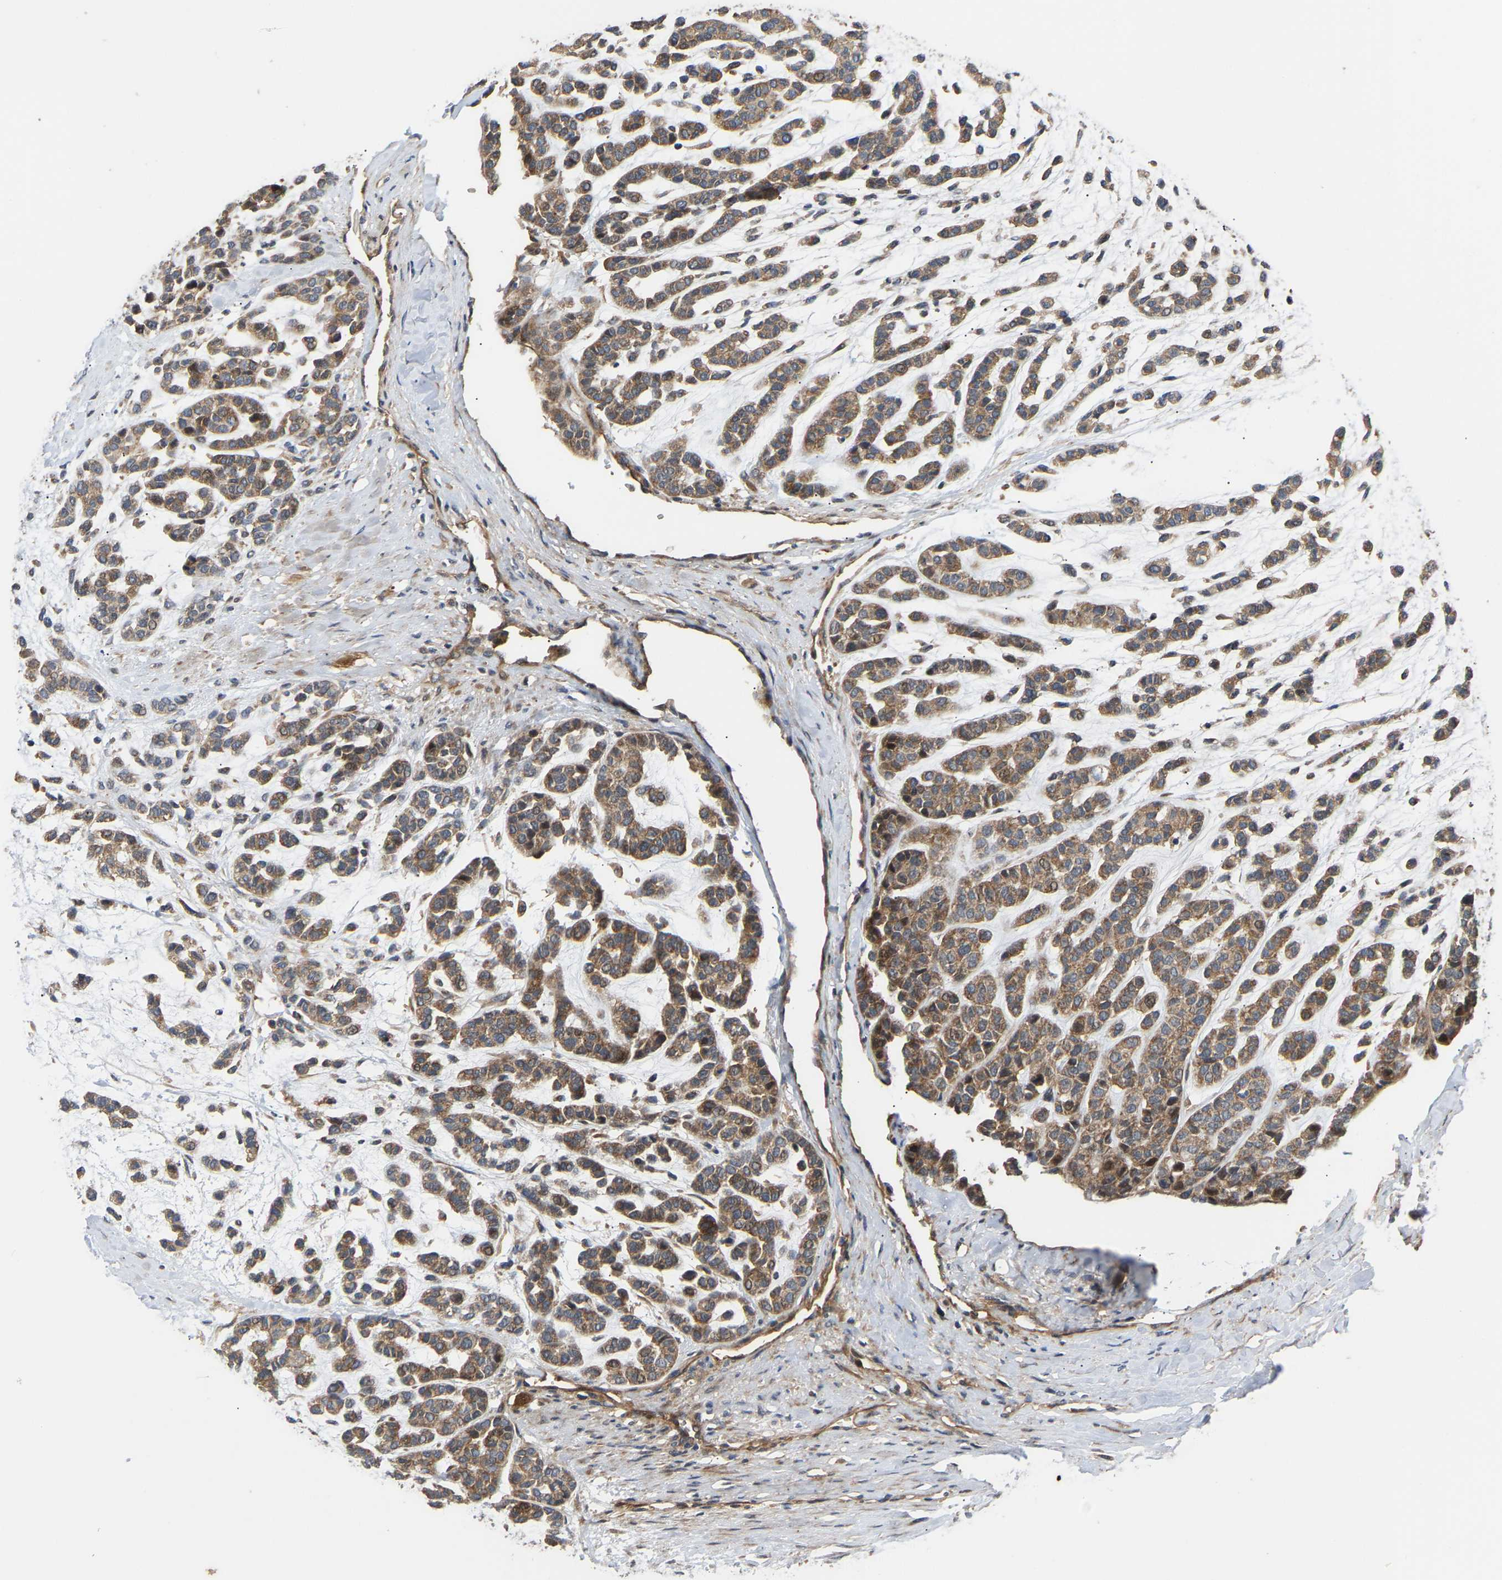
{"staining": {"intensity": "moderate", "quantity": ">75%", "location": "cytoplasmic/membranous"}, "tissue": "head and neck cancer", "cell_type": "Tumor cells", "image_type": "cancer", "snomed": [{"axis": "morphology", "description": "Adenocarcinoma, NOS"}, {"axis": "morphology", "description": "Adenoma, NOS"}, {"axis": "topography", "description": "Head-Neck"}], "caption": "Head and neck cancer stained with a protein marker displays moderate staining in tumor cells.", "gene": "STAU1", "patient": {"sex": "female", "age": 55}}